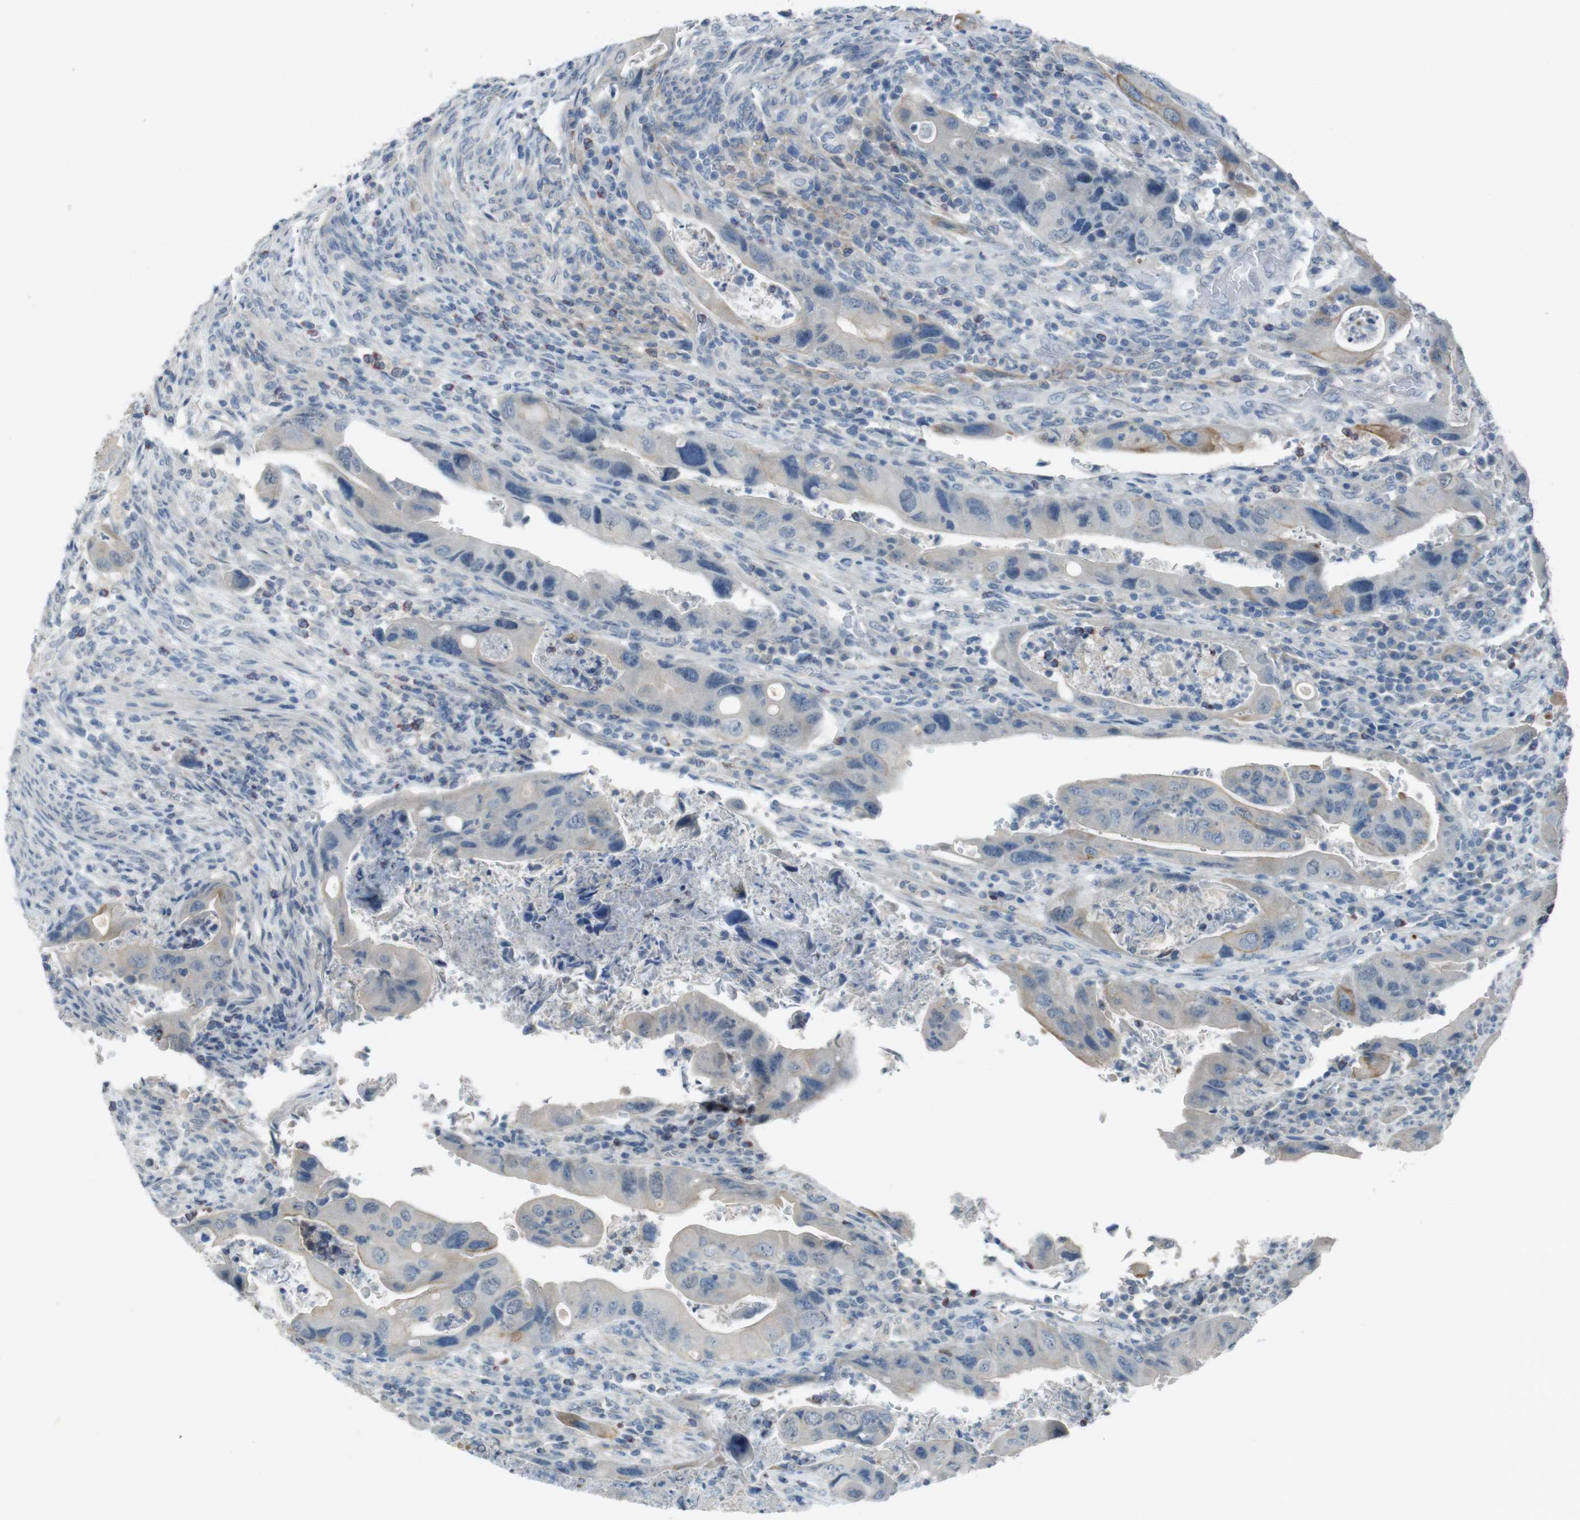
{"staining": {"intensity": "weak", "quantity": "<25%", "location": "cytoplasmic/membranous"}, "tissue": "colorectal cancer", "cell_type": "Tumor cells", "image_type": "cancer", "snomed": [{"axis": "morphology", "description": "Adenocarcinoma, NOS"}, {"axis": "topography", "description": "Rectum"}], "caption": "This histopathology image is of colorectal adenocarcinoma stained with immunohistochemistry to label a protein in brown with the nuclei are counter-stained blue. There is no positivity in tumor cells.", "gene": "ENTPD7", "patient": {"sex": "female", "age": 57}}